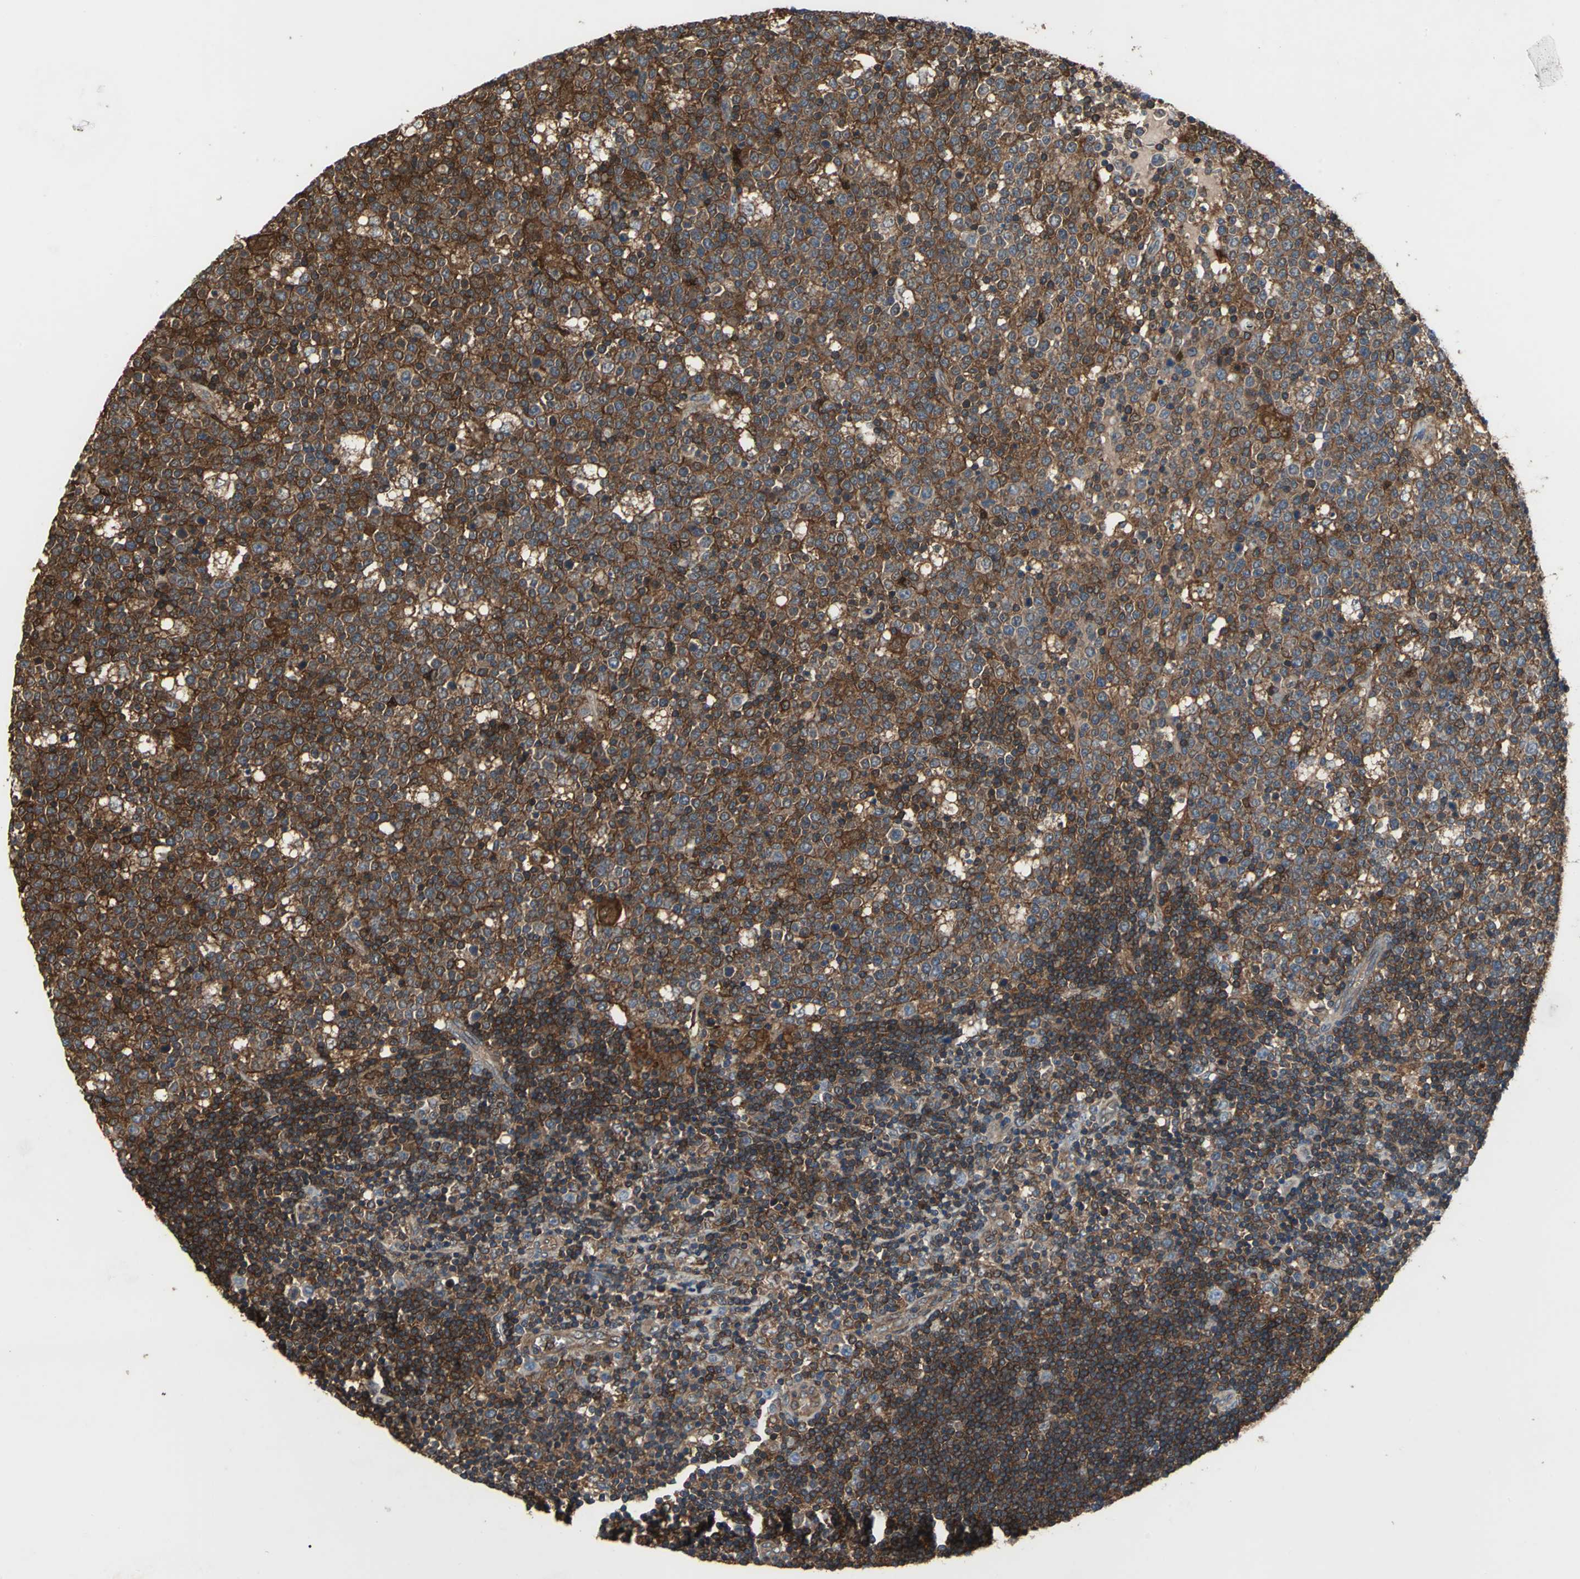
{"staining": {"intensity": "strong", "quantity": ">75%", "location": "cytoplasmic/membranous"}, "tissue": "lymph node", "cell_type": "Germinal center cells", "image_type": "normal", "snomed": [{"axis": "morphology", "description": "Normal tissue, NOS"}, {"axis": "topography", "description": "Lymph node"}, {"axis": "topography", "description": "Salivary gland"}], "caption": "Protein expression analysis of benign human lymph node reveals strong cytoplasmic/membranous expression in approximately >75% of germinal center cells. The staining was performed using DAB, with brown indicating positive protein expression. Nuclei are stained blue with hematoxylin.", "gene": "CAPN1", "patient": {"sex": "male", "age": 8}}